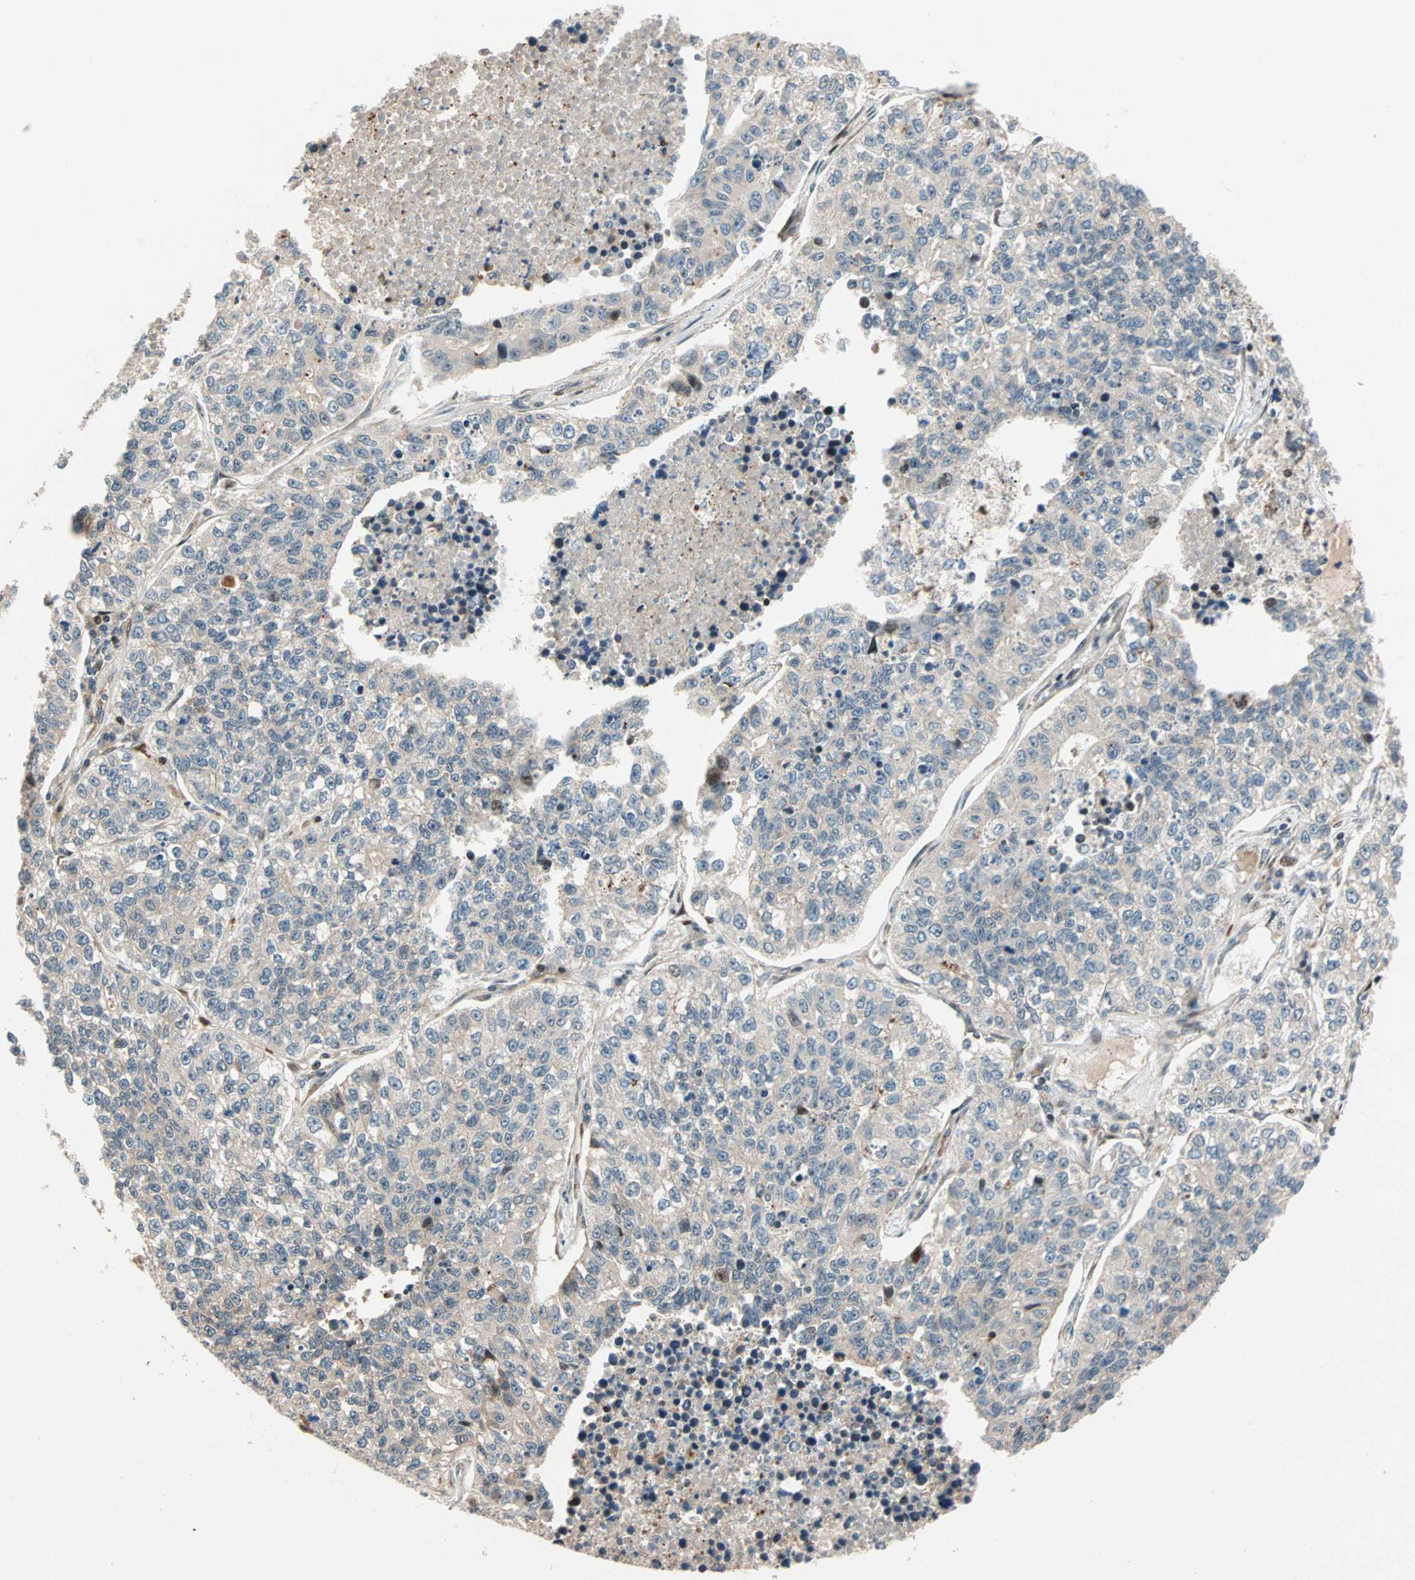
{"staining": {"intensity": "weak", "quantity": ">75%", "location": "cytoplasmic/membranous"}, "tissue": "lung cancer", "cell_type": "Tumor cells", "image_type": "cancer", "snomed": [{"axis": "morphology", "description": "Adenocarcinoma, NOS"}, {"axis": "topography", "description": "Lung"}], "caption": "IHC histopathology image of lung adenocarcinoma stained for a protein (brown), which shows low levels of weak cytoplasmic/membranous staining in approximately >75% of tumor cells.", "gene": "HECW1", "patient": {"sex": "male", "age": 49}}